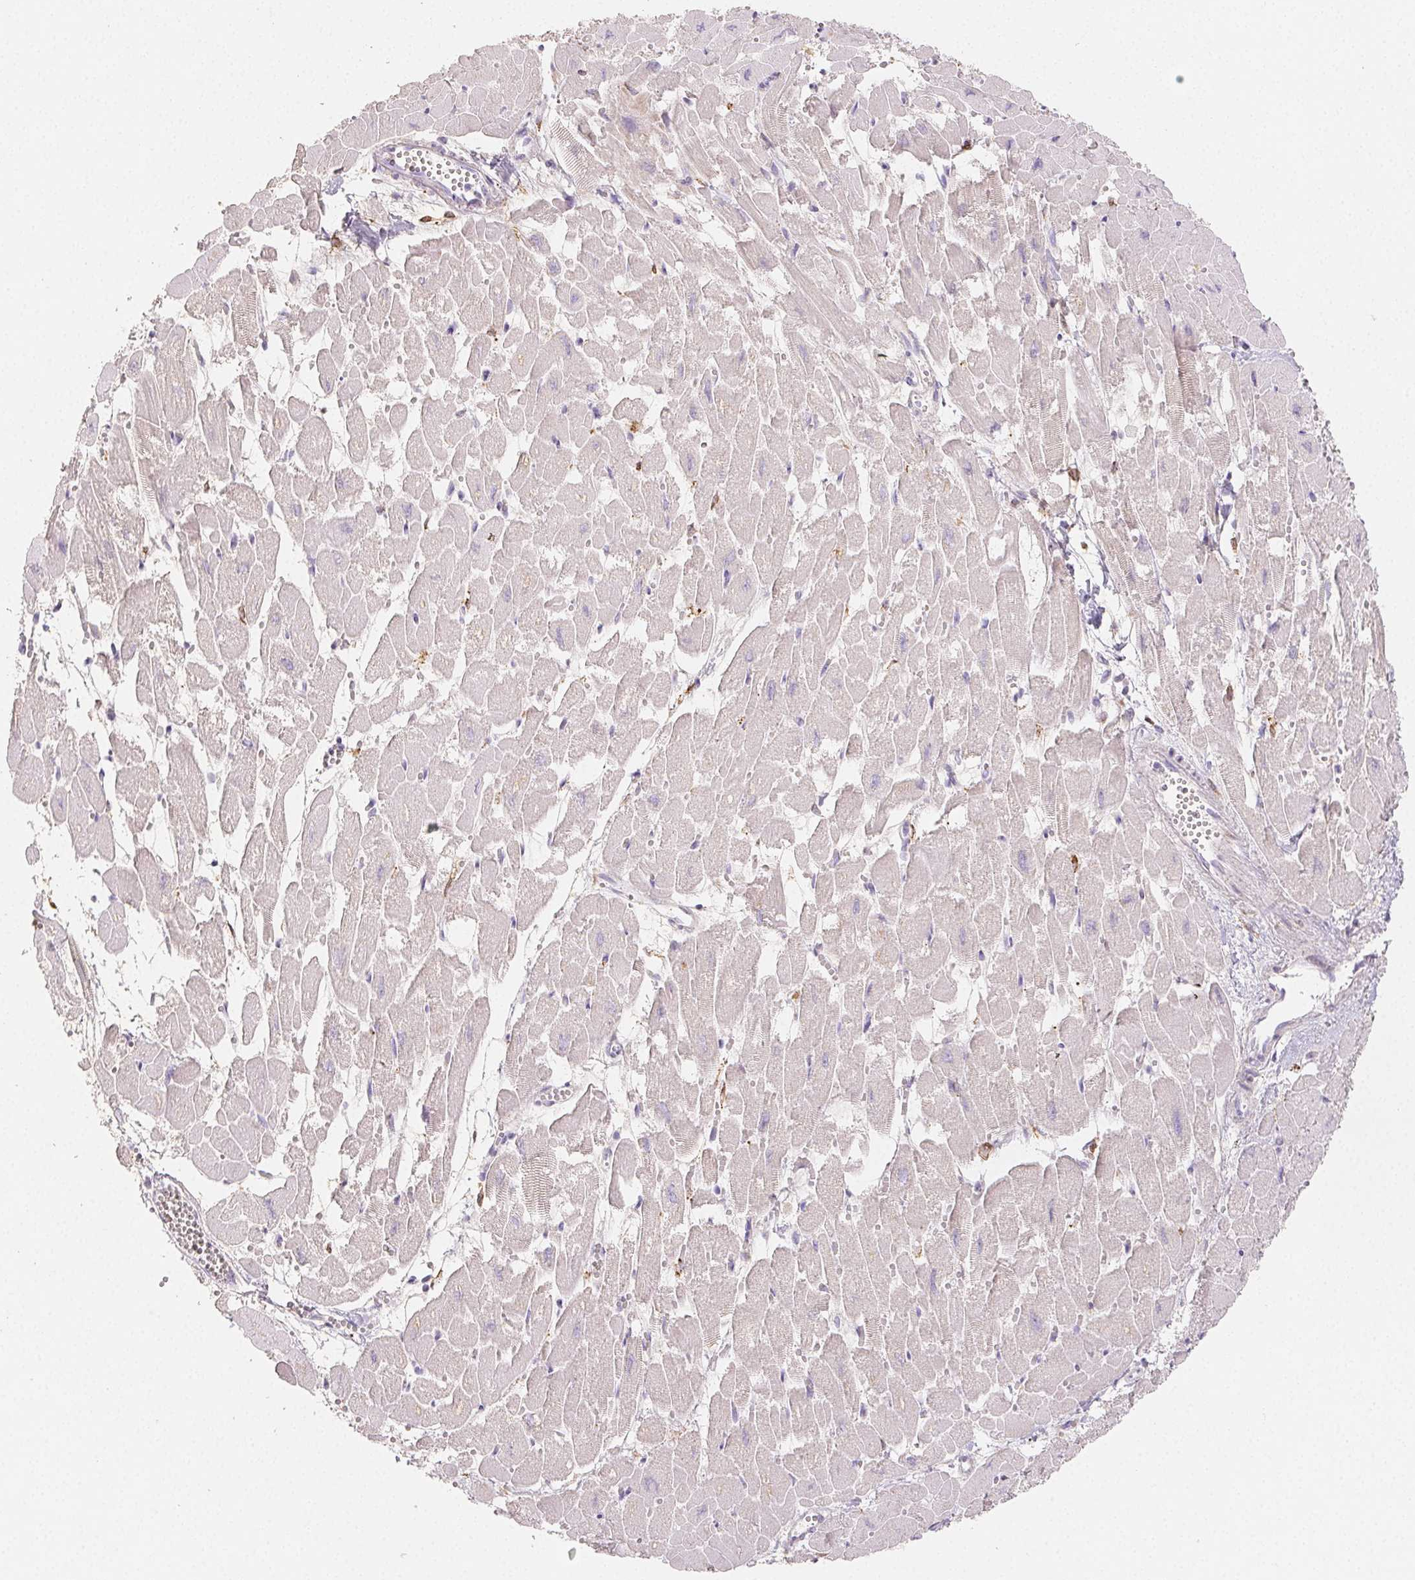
{"staining": {"intensity": "negative", "quantity": "none", "location": "none"}, "tissue": "heart muscle", "cell_type": "Cardiomyocytes", "image_type": "normal", "snomed": [{"axis": "morphology", "description": "Normal tissue, NOS"}, {"axis": "topography", "description": "Heart"}], "caption": "DAB (3,3'-diaminobenzidine) immunohistochemical staining of normal human heart muscle demonstrates no significant positivity in cardiomyocytes.", "gene": "ACVR1B", "patient": {"sex": "female", "age": 52}}